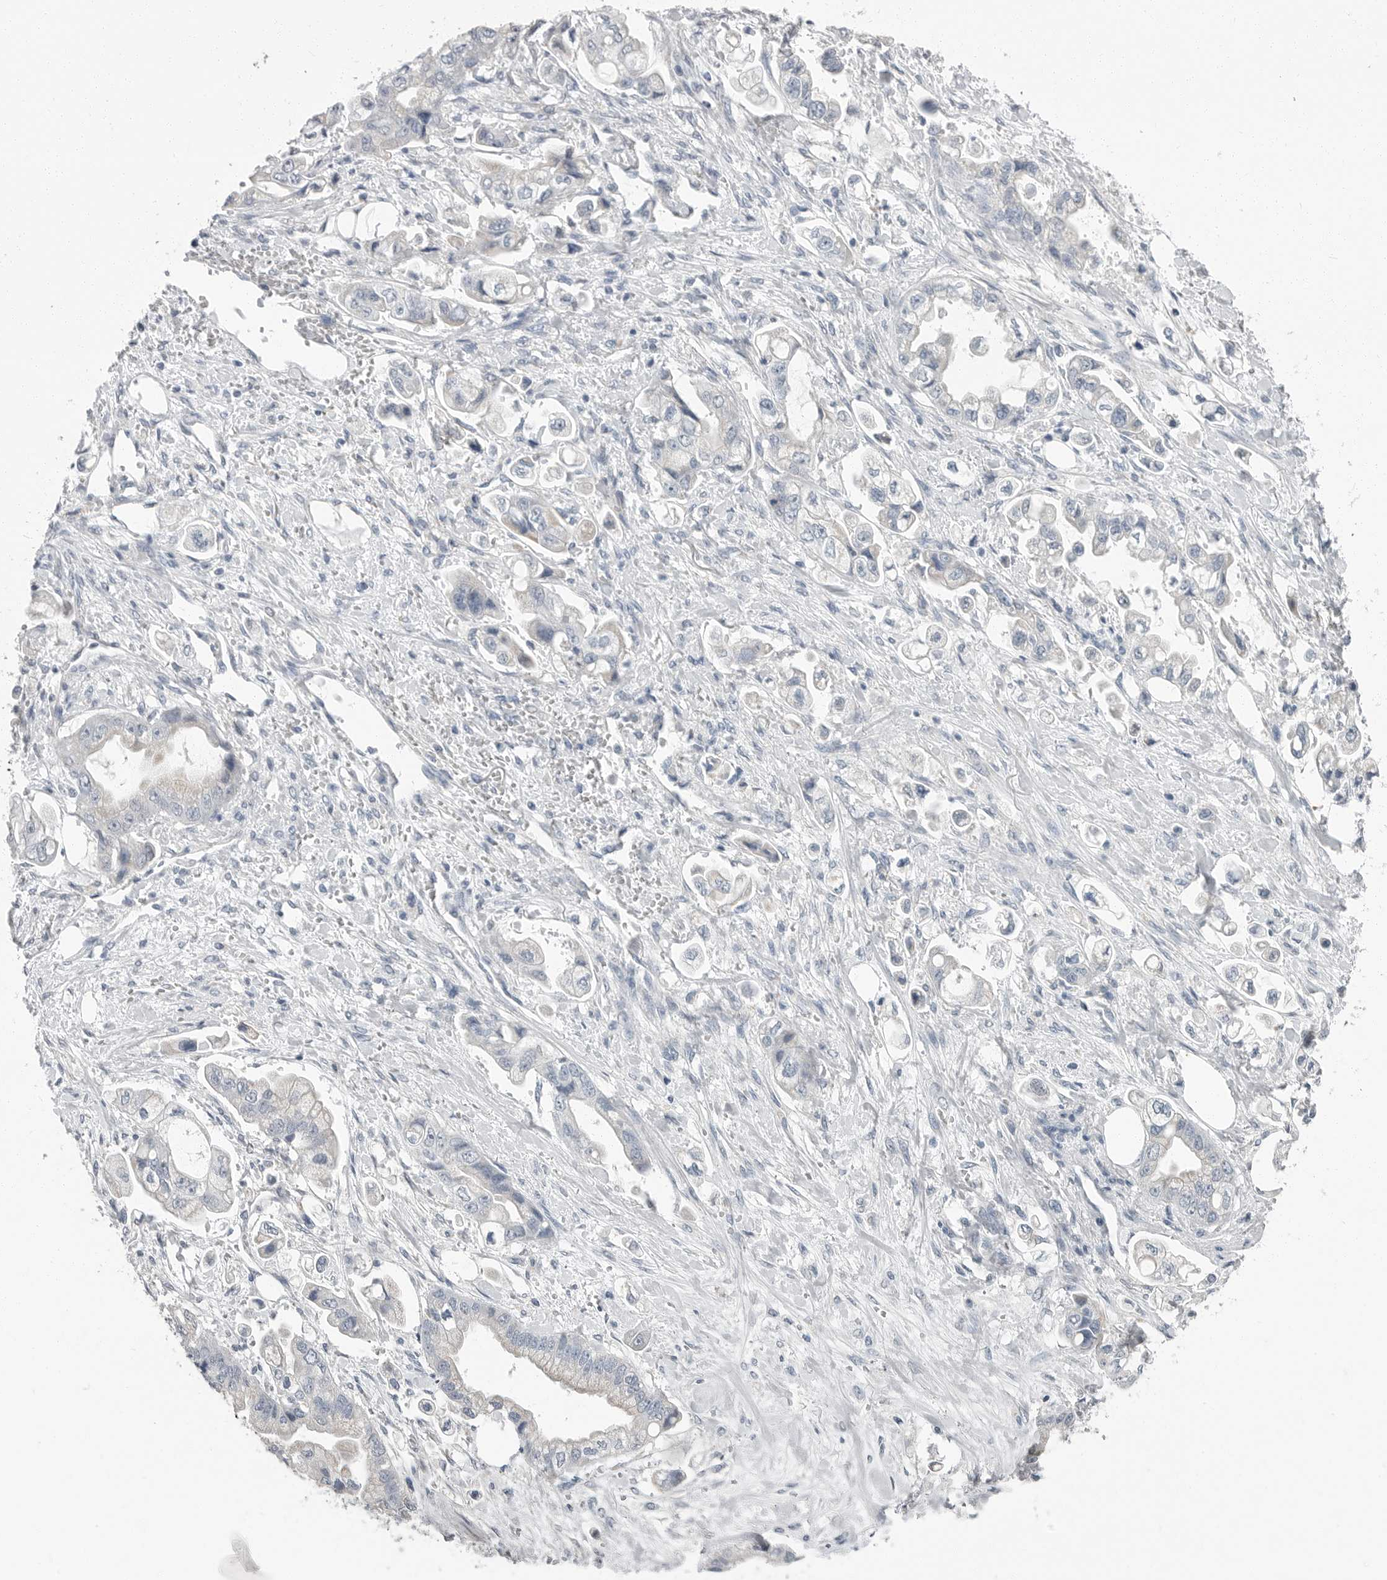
{"staining": {"intensity": "negative", "quantity": "none", "location": "none"}, "tissue": "stomach cancer", "cell_type": "Tumor cells", "image_type": "cancer", "snomed": [{"axis": "morphology", "description": "Adenocarcinoma, NOS"}, {"axis": "topography", "description": "Stomach"}], "caption": "Immunohistochemical staining of human adenocarcinoma (stomach) displays no significant positivity in tumor cells.", "gene": "PLN", "patient": {"sex": "male", "age": 62}}